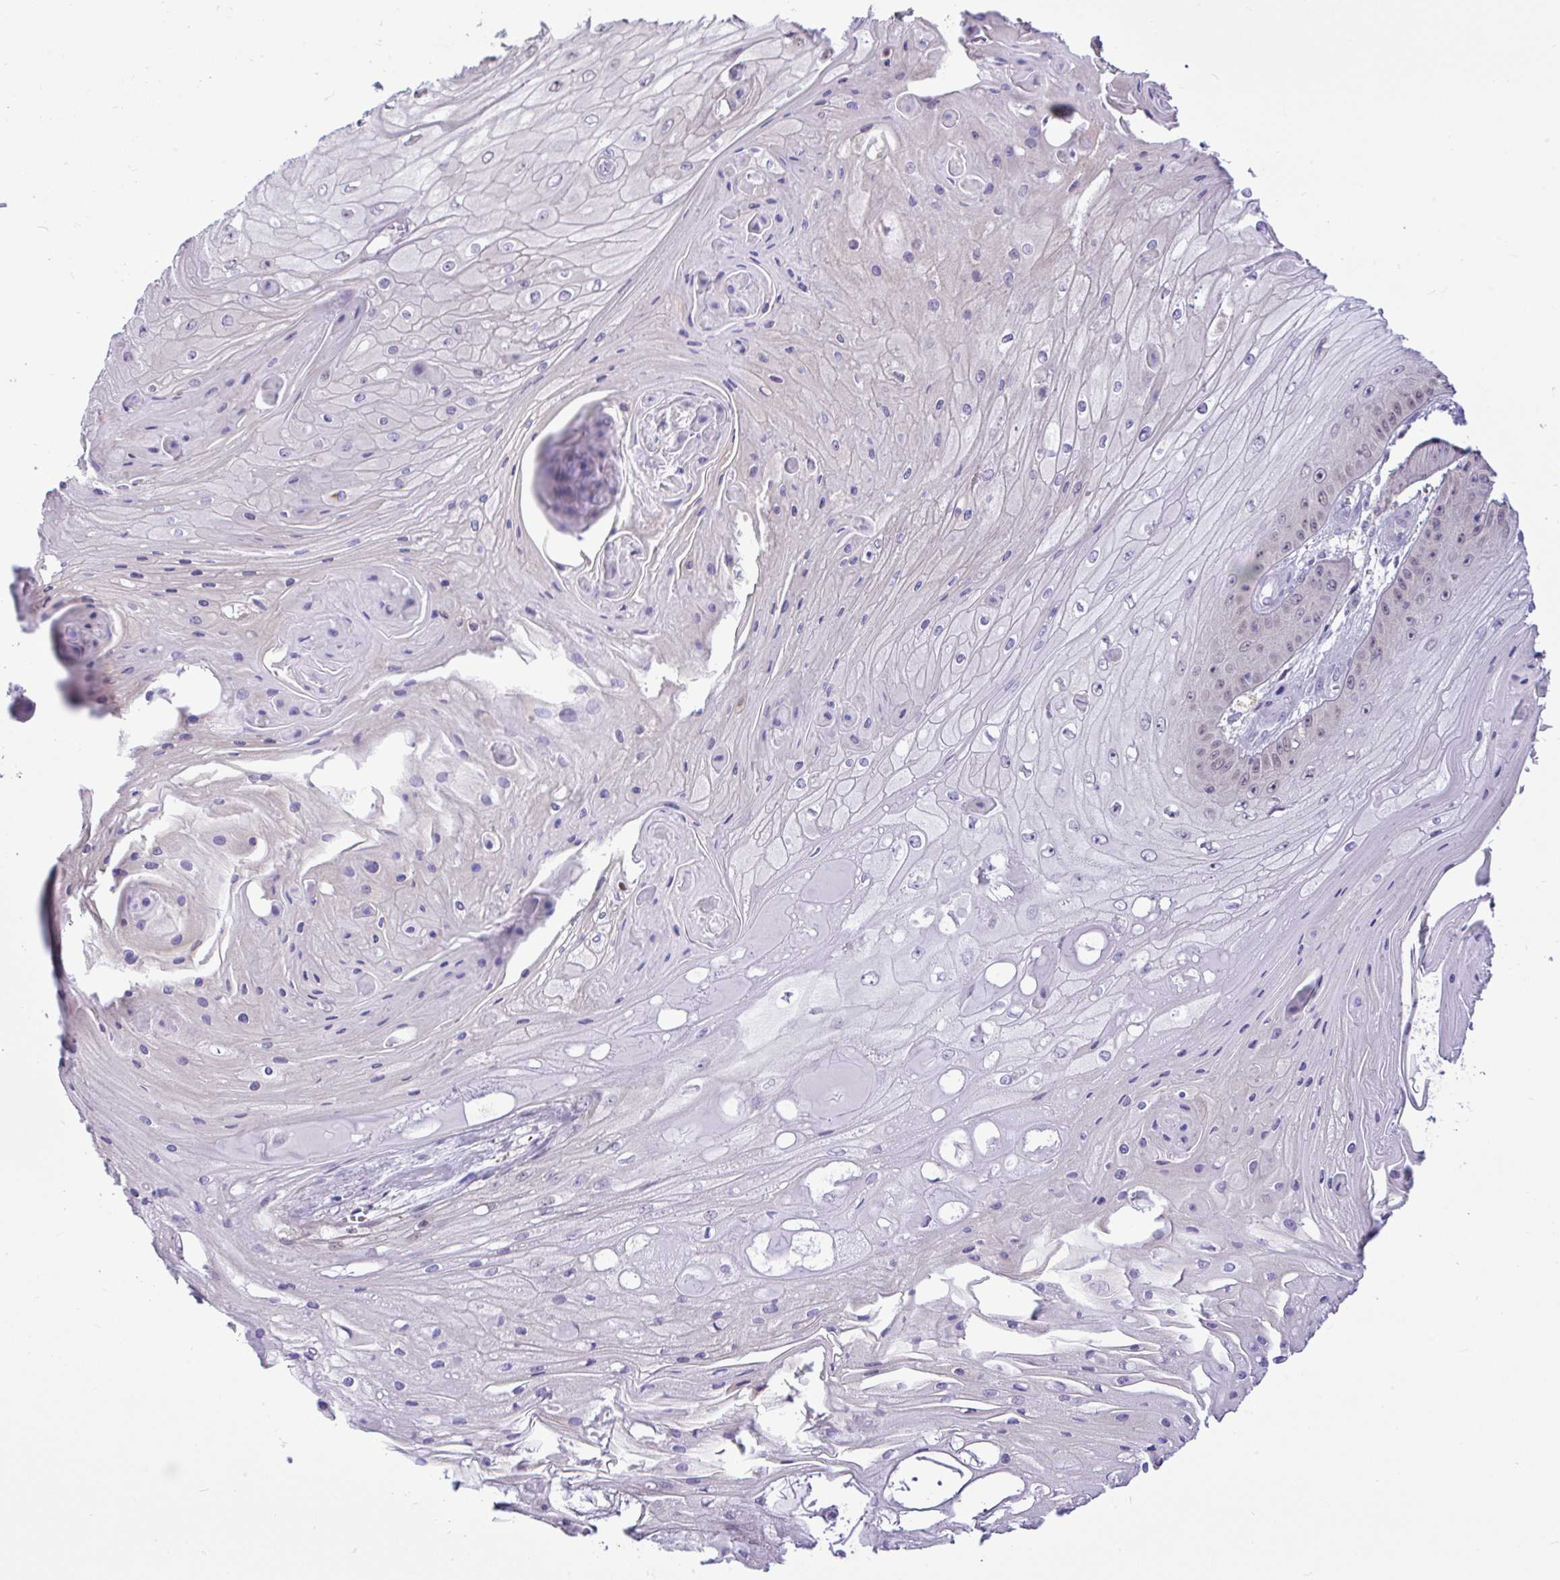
{"staining": {"intensity": "weak", "quantity": "<25%", "location": "nuclear"}, "tissue": "skin cancer", "cell_type": "Tumor cells", "image_type": "cancer", "snomed": [{"axis": "morphology", "description": "Squamous cell carcinoma, NOS"}, {"axis": "topography", "description": "Skin"}], "caption": "A histopathology image of human squamous cell carcinoma (skin) is negative for staining in tumor cells. (DAB (3,3'-diaminobenzidine) IHC visualized using brightfield microscopy, high magnification).", "gene": "ZNF485", "patient": {"sex": "male", "age": 70}}